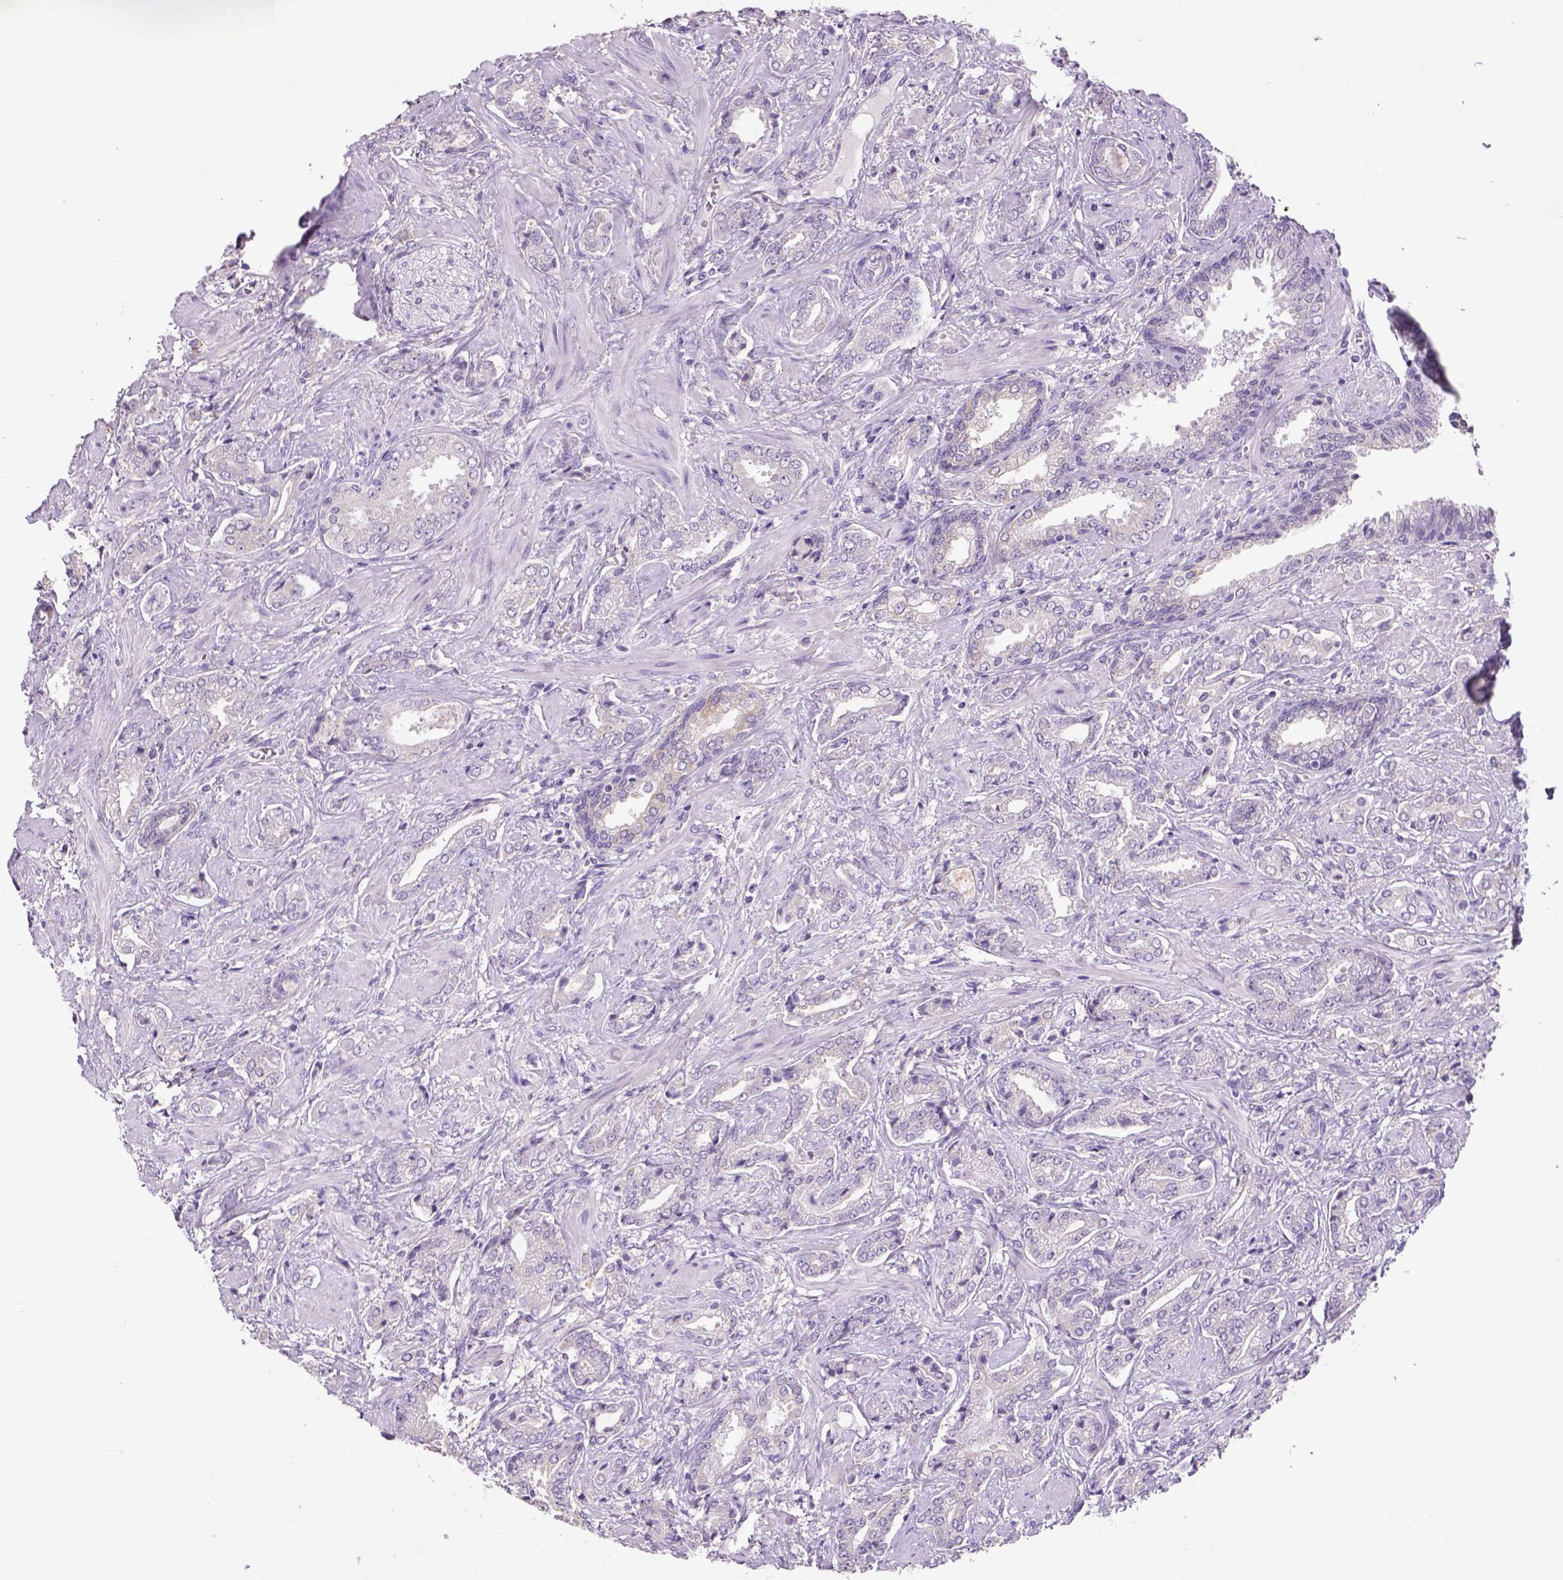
{"staining": {"intensity": "negative", "quantity": "none", "location": "none"}, "tissue": "prostate cancer", "cell_type": "Tumor cells", "image_type": "cancer", "snomed": [{"axis": "morphology", "description": "Adenocarcinoma, Low grade"}, {"axis": "topography", "description": "Prostate"}], "caption": "The histopathology image exhibits no significant expression in tumor cells of prostate adenocarcinoma (low-grade). (Brightfield microscopy of DAB immunohistochemistry at high magnification).", "gene": "NAALAD2", "patient": {"sex": "male", "age": 61}}